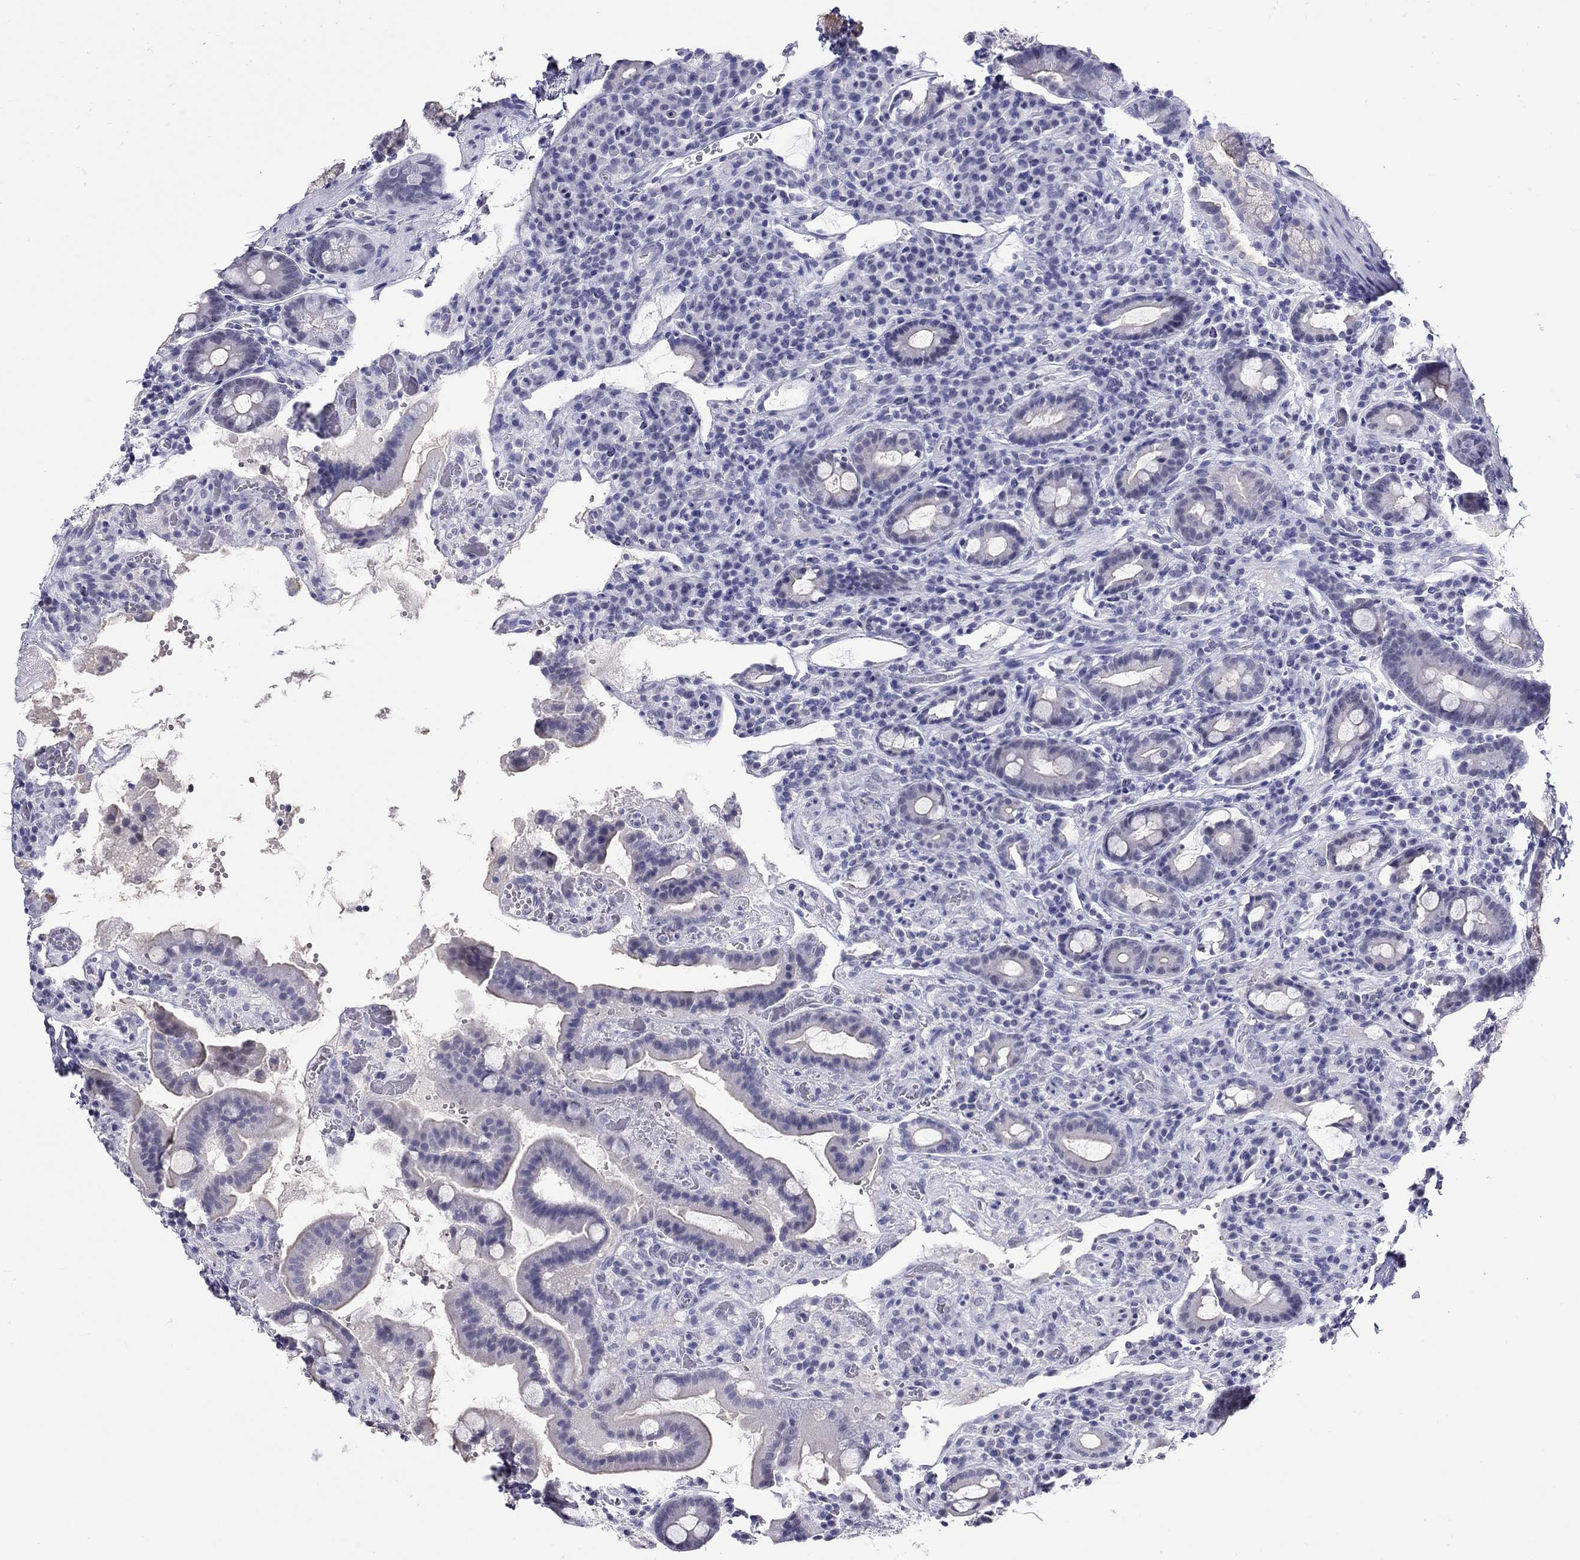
{"staining": {"intensity": "negative", "quantity": "none", "location": "none"}, "tissue": "duodenum", "cell_type": "Glandular cells", "image_type": "normal", "snomed": [{"axis": "morphology", "description": "Normal tissue, NOS"}, {"axis": "topography", "description": "Duodenum"}], "caption": "This is a micrograph of immunohistochemistry (IHC) staining of unremarkable duodenum, which shows no expression in glandular cells.", "gene": "JHY", "patient": {"sex": "male", "age": 59}}